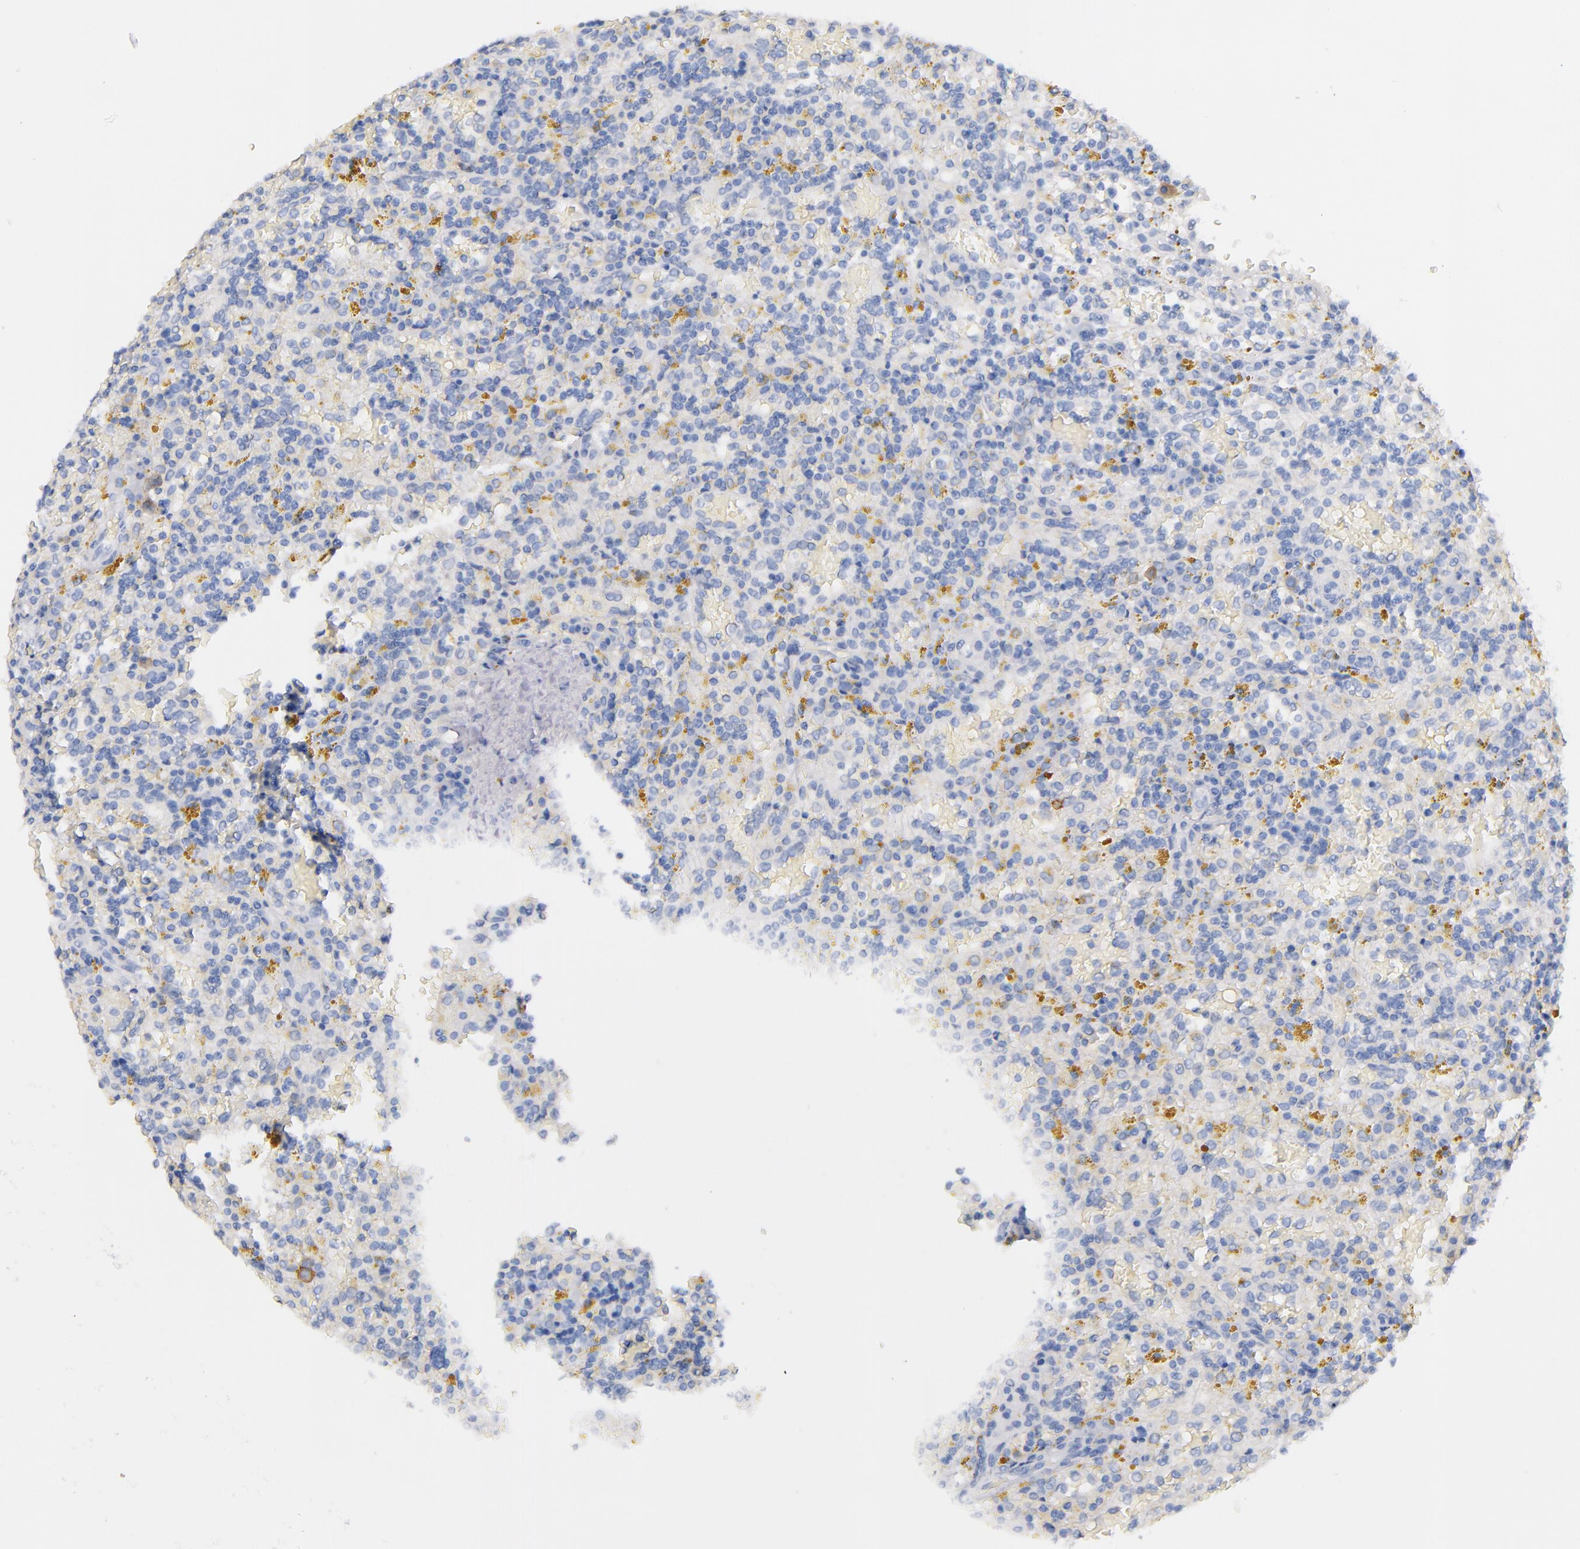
{"staining": {"intensity": "negative", "quantity": "none", "location": "none"}, "tissue": "lymphoma", "cell_type": "Tumor cells", "image_type": "cancer", "snomed": [{"axis": "morphology", "description": "Malignant lymphoma, non-Hodgkin's type, Low grade"}, {"axis": "topography", "description": "Spleen"}], "caption": "Tumor cells show no significant expression in low-grade malignant lymphoma, non-Hodgkin's type.", "gene": "KIT", "patient": {"sex": "female", "age": 65}}